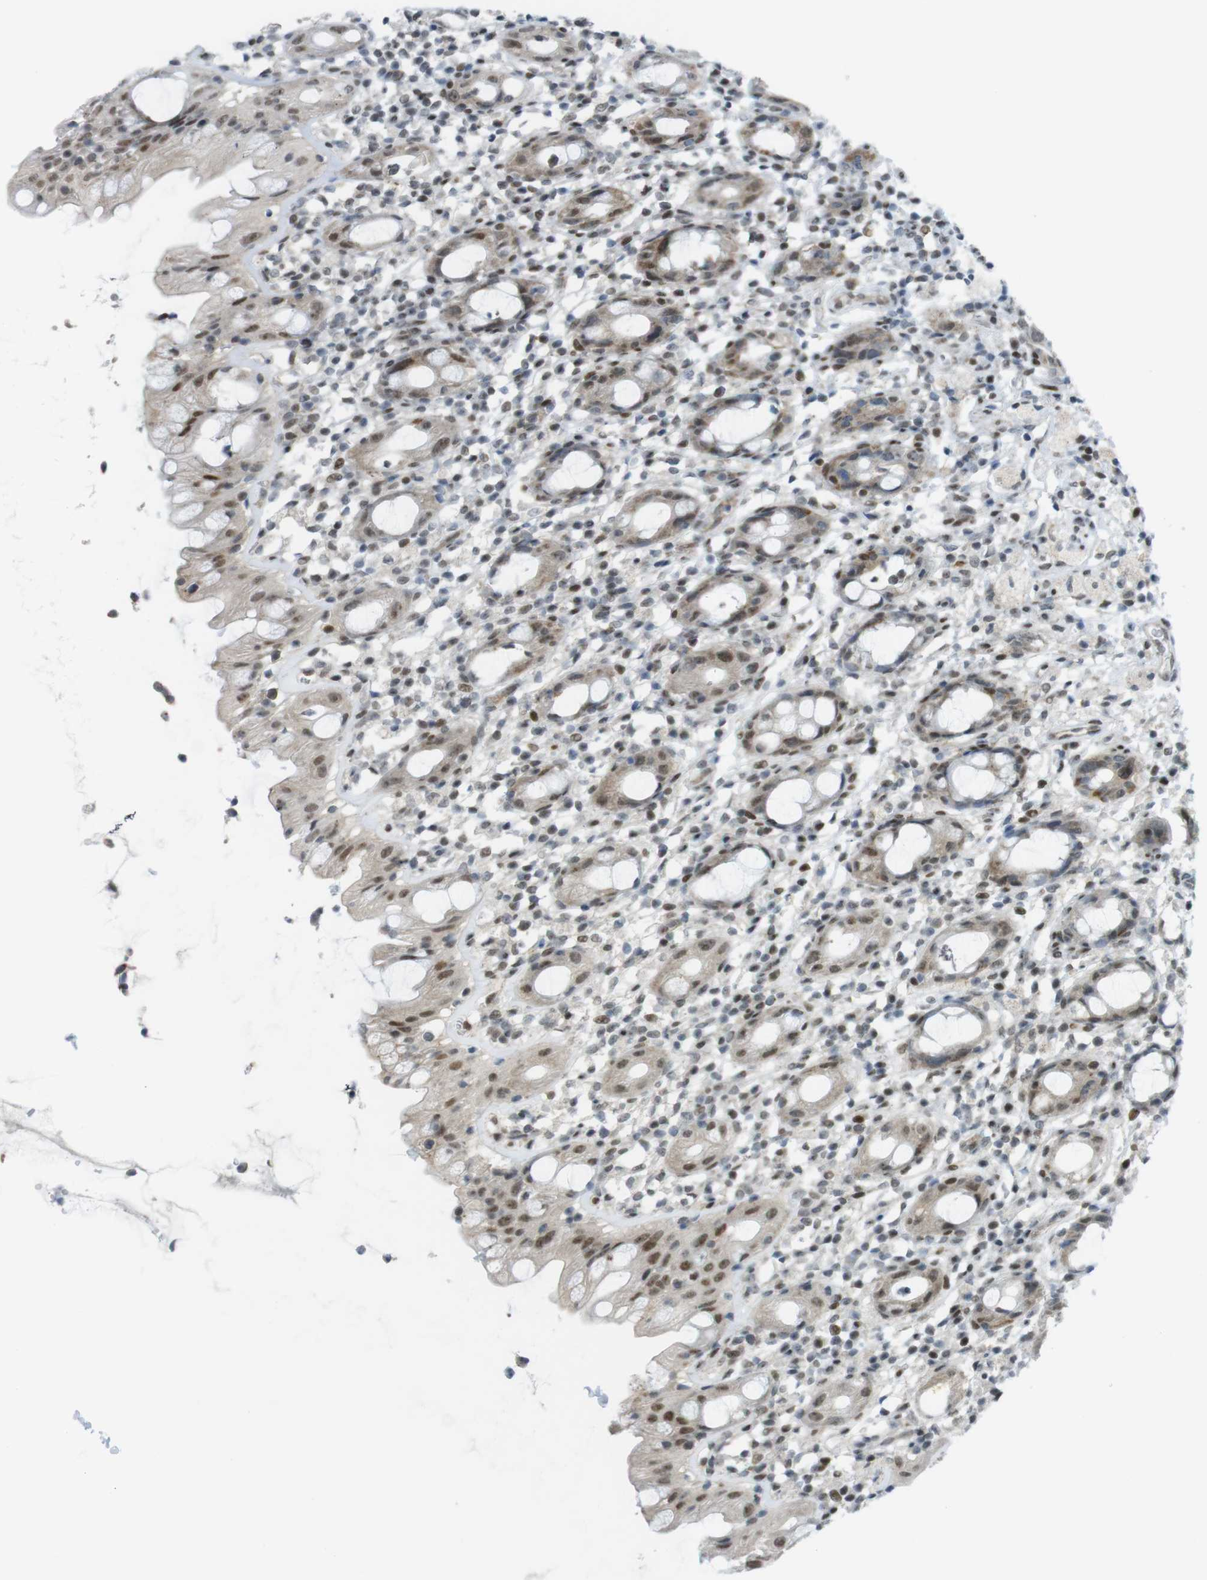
{"staining": {"intensity": "moderate", "quantity": ">75%", "location": "cytoplasmic/membranous,nuclear"}, "tissue": "rectum", "cell_type": "Glandular cells", "image_type": "normal", "snomed": [{"axis": "morphology", "description": "Normal tissue, NOS"}, {"axis": "topography", "description": "Rectum"}], "caption": "High-power microscopy captured an IHC image of normal rectum, revealing moderate cytoplasmic/membranous,nuclear positivity in approximately >75% of glandular cells.", "gene": "UBB", "patient": {"sex": "male", "age": 44}}